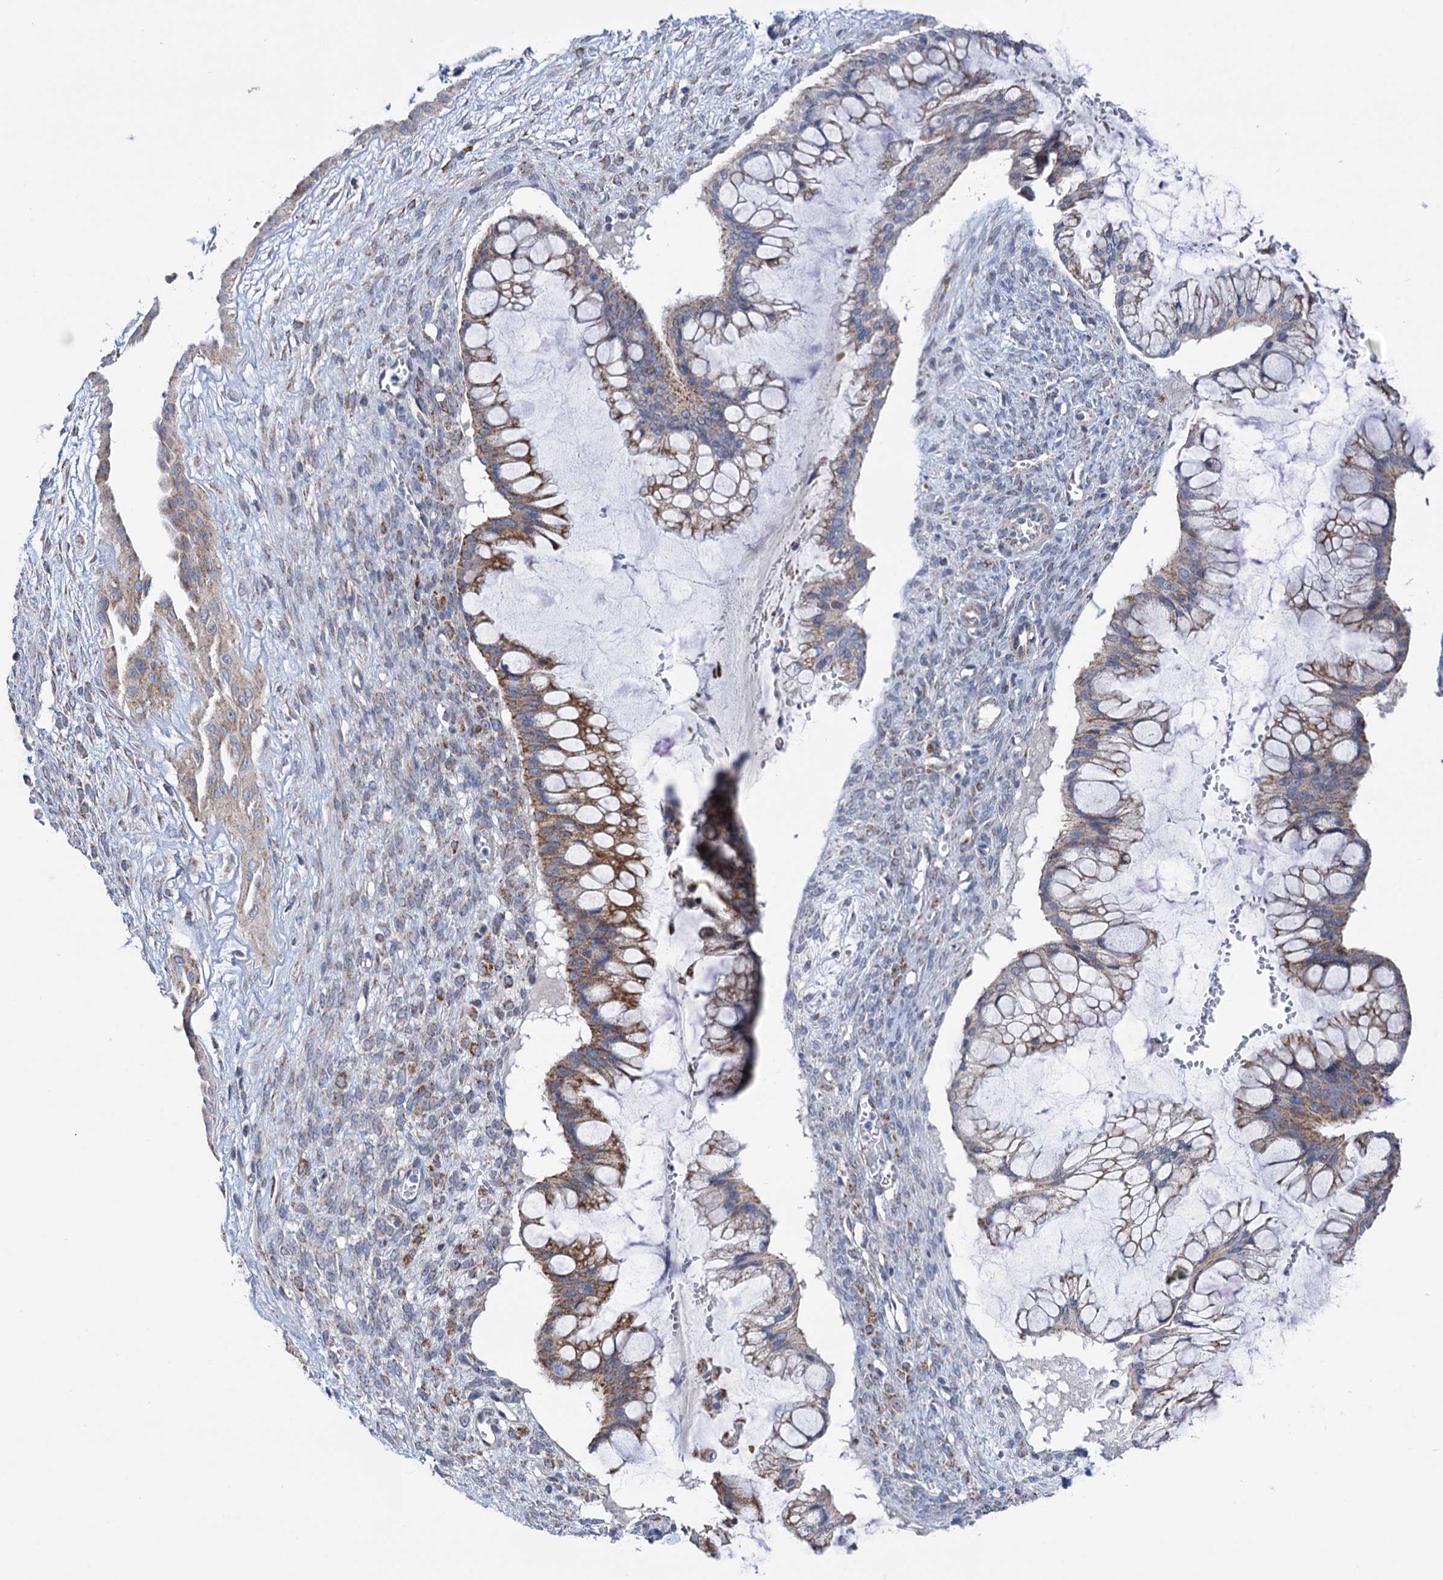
{"staining": {"intensity": "moderate", "quantity": ">75%", "location": "cytoplasmic/membranous"}, "tissue": "ovarian cancer", "cell_type": "Tumor cells", "image_type": "cancer", "snomed": [{"axis": "morphology", "description": "Cystadenocarcinoma, mucinous, NOS"}, {"axis": "topography", "description": "Ovary"}], "caption": "Tumor cells display medium levels of moderate cytoplasmic/membranous staining in about >75% of cells in ovarian cancer (mucinous cystadenocarcinoma). The staining was performed using DAB (3,3'-diaminobenzidine), with brown indicating positive protein expression. Nuclei are stained blue with hematoxylin.", "gene": "SUCLA2", "patient": {"sex": "female", "age": 73}}